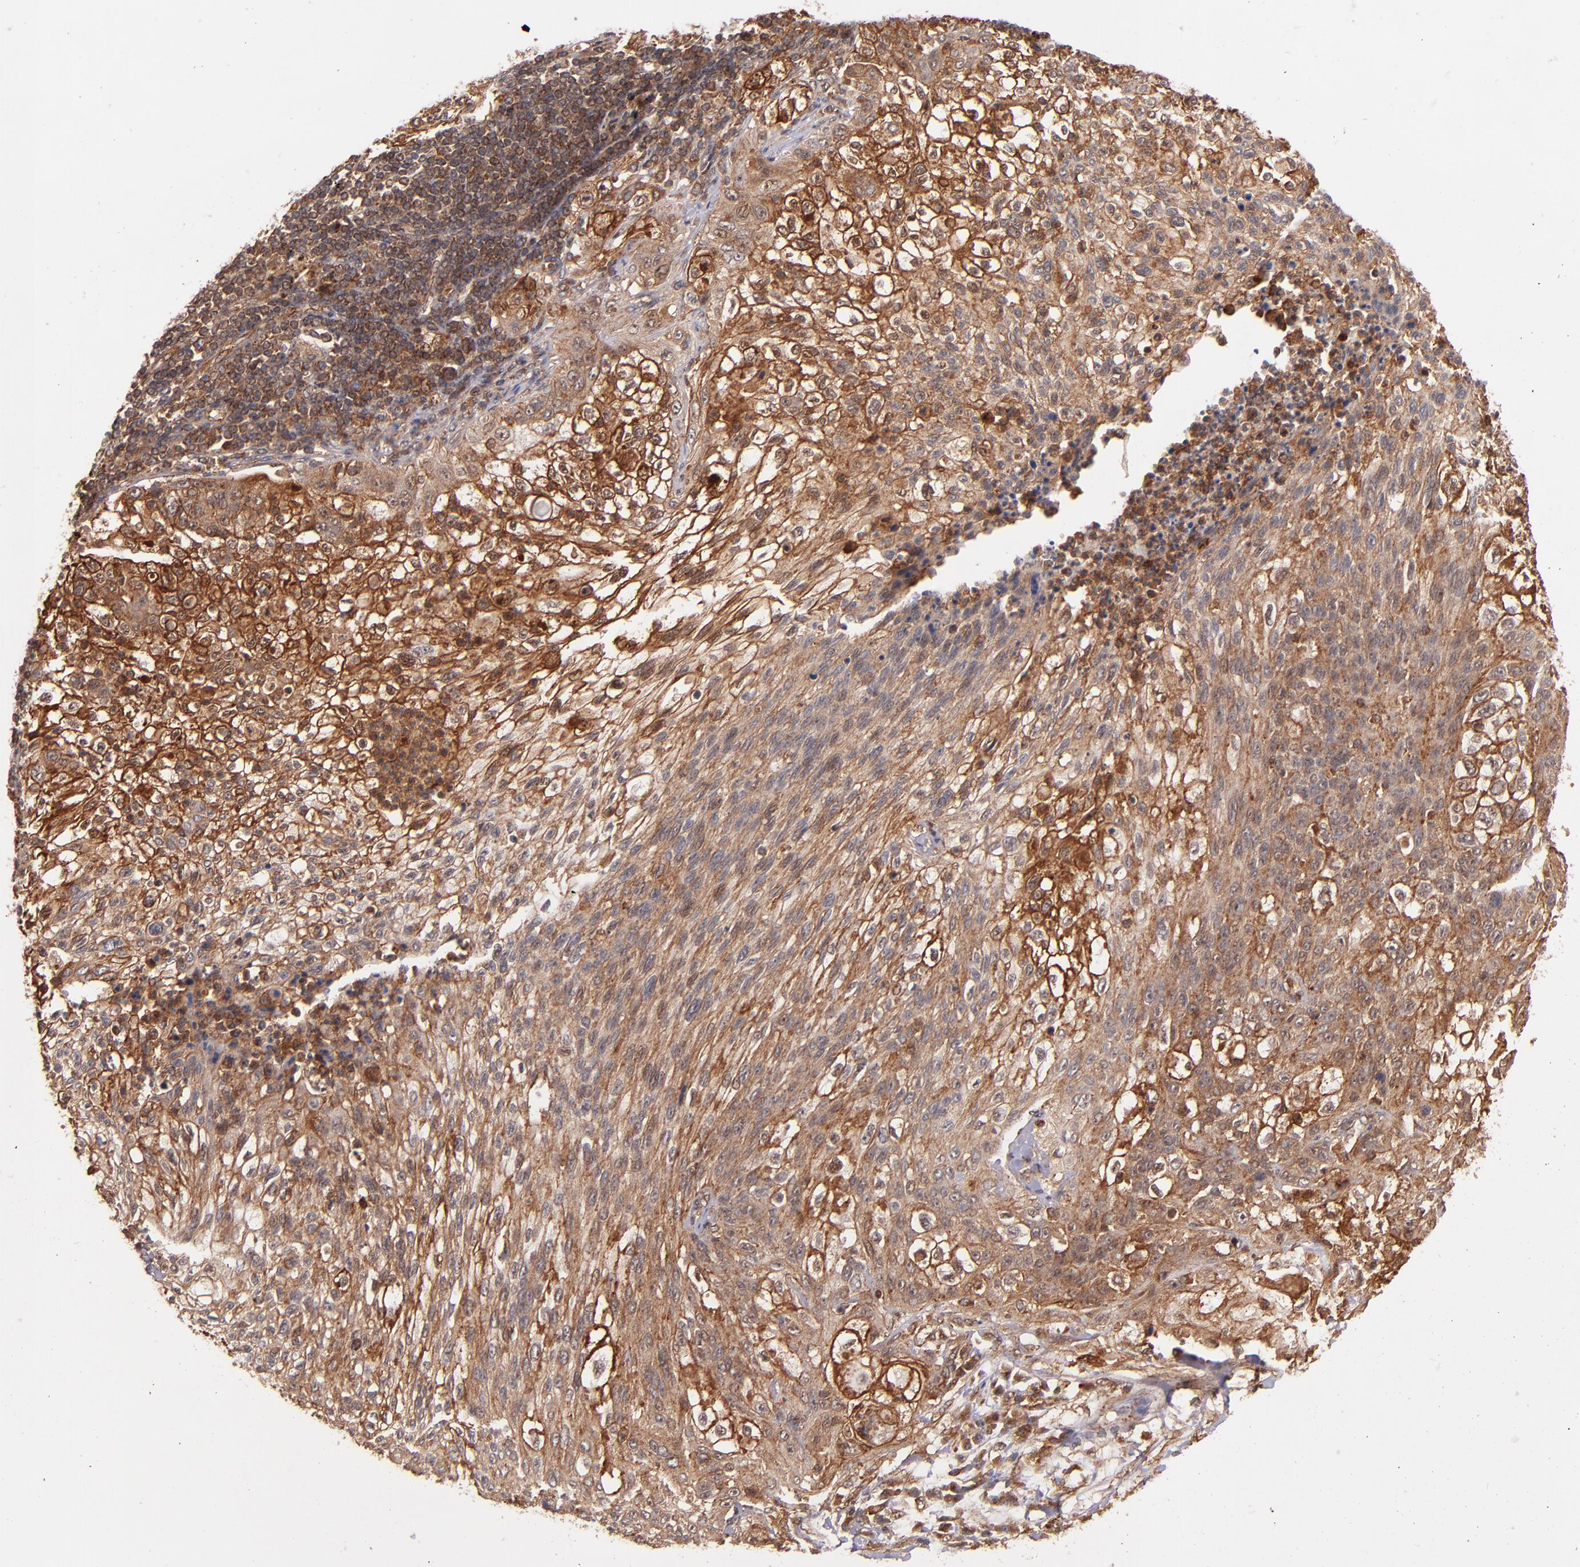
{"staining": {"intensity": "strong", "quantity": ">75%", "location": "cytoplasmic/membranous"}, "tissue": "lung cancer", "cell_type": "Tumor cells", "image_type": "cancer", "snomed": [{"axis": "morphology", "description": "Inflammation, NOS"}, {"axis": "morphology", "description": "Squamous cell carcinoma, NOS"}, {"axis": "topography", "description": "Lymph node"}, {"axis": "topography", "description": "Soft tissue"}, {"axis": "topography", "description": "Lung"}], "caption": "A brown stain shows strong cytoplasmic/membranous positivity of a protein in squamous cell carcinoma (lung) tumor cells.", "gene": "STX8", "patient": {"sex": "male", "age": 66}}